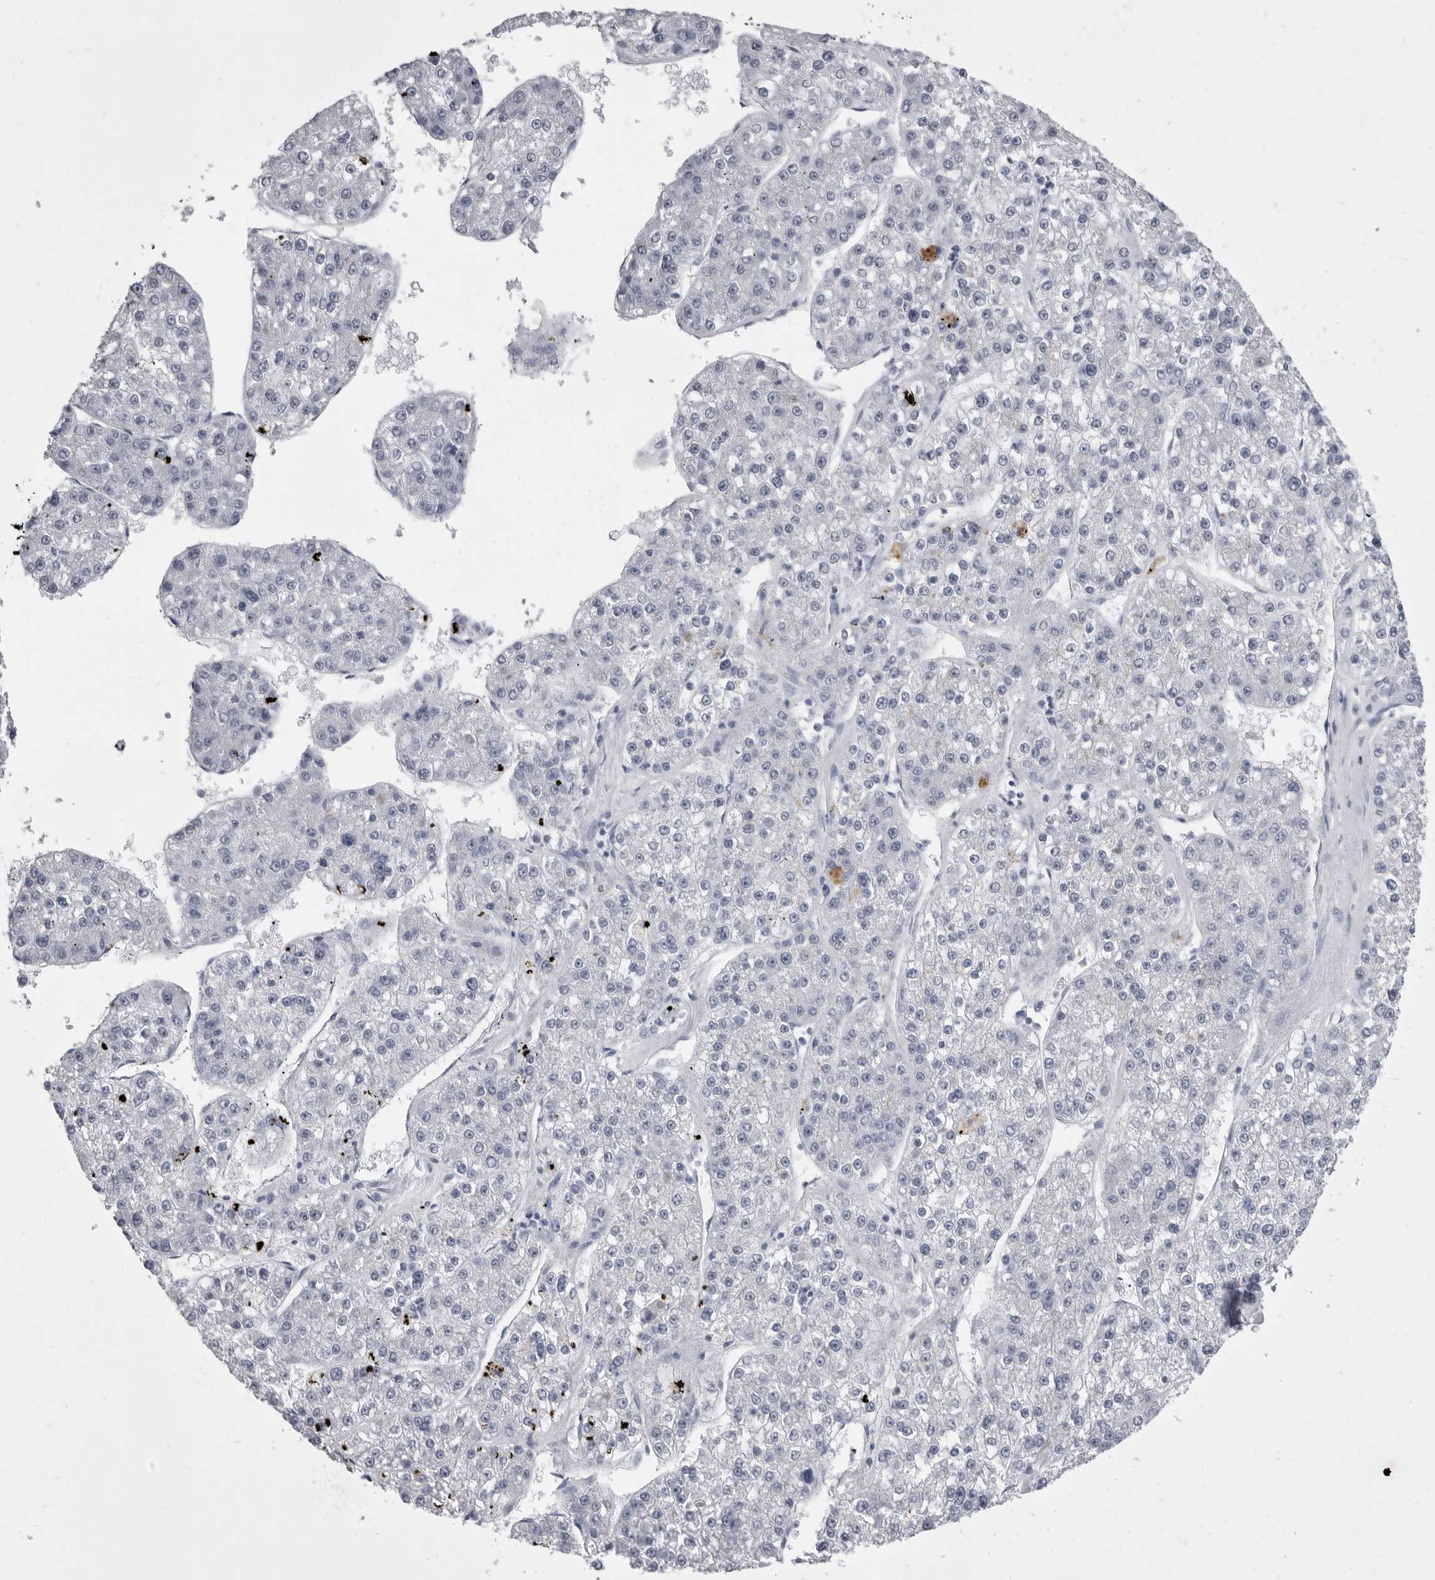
{"staining": {"intensity": "negative", "quantity": "none", "location": "none"}, "tissue": "liver cancer", "cell_type": "Tumor cells", "image_type": "cancer", "snomed": [{"axis": "morphology", "description": "Carcinoma, Hepatocellular, NOS"}, {"axis": "topography", "description": "Liver"}], "caption": "Immunohistochemistry of human liver cancer (hepatocellular carcinoma) displays no staining in tumor cells.", "gene": "ANK2", "patient": {"sex": "female", "age": 73}}